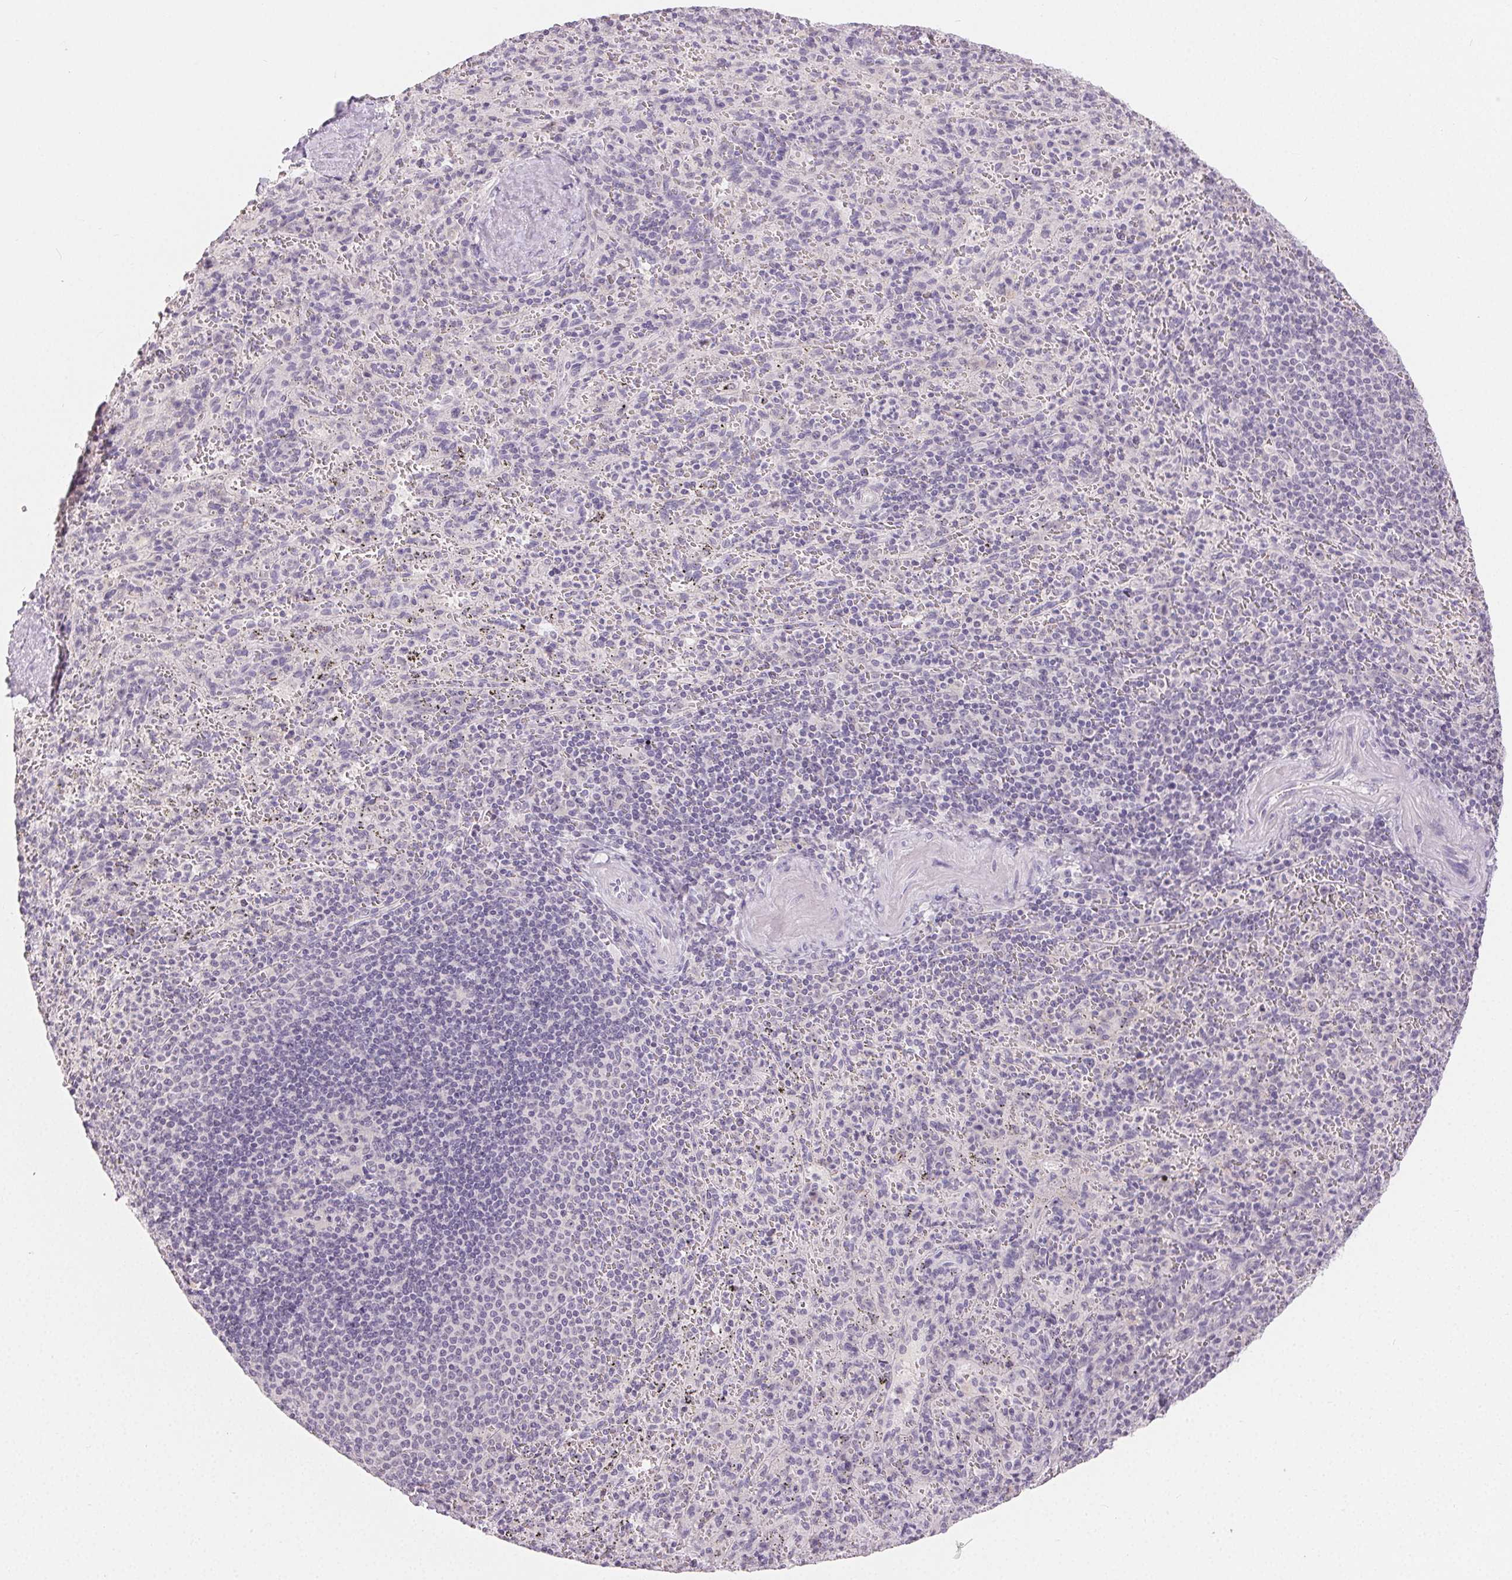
{"staining": {"intensity": "negative", "quantity": "none", "location": "none"}, "tissue": "spleen", "cell_type": "Cells in red pulp", "image_type": "normal", "snomed": [{"axis": "morphology", "description": "Normal tissue, NOS"}, {"axis": "topography", "description": "Spleen"}], "caption": "This is an immunohistochemistry (IHC) histopathology image of normal spleen. There is no staining in cells in red pulp.", "gene": "SFTPD", "patient": {"sex": "male", "age": 57}}